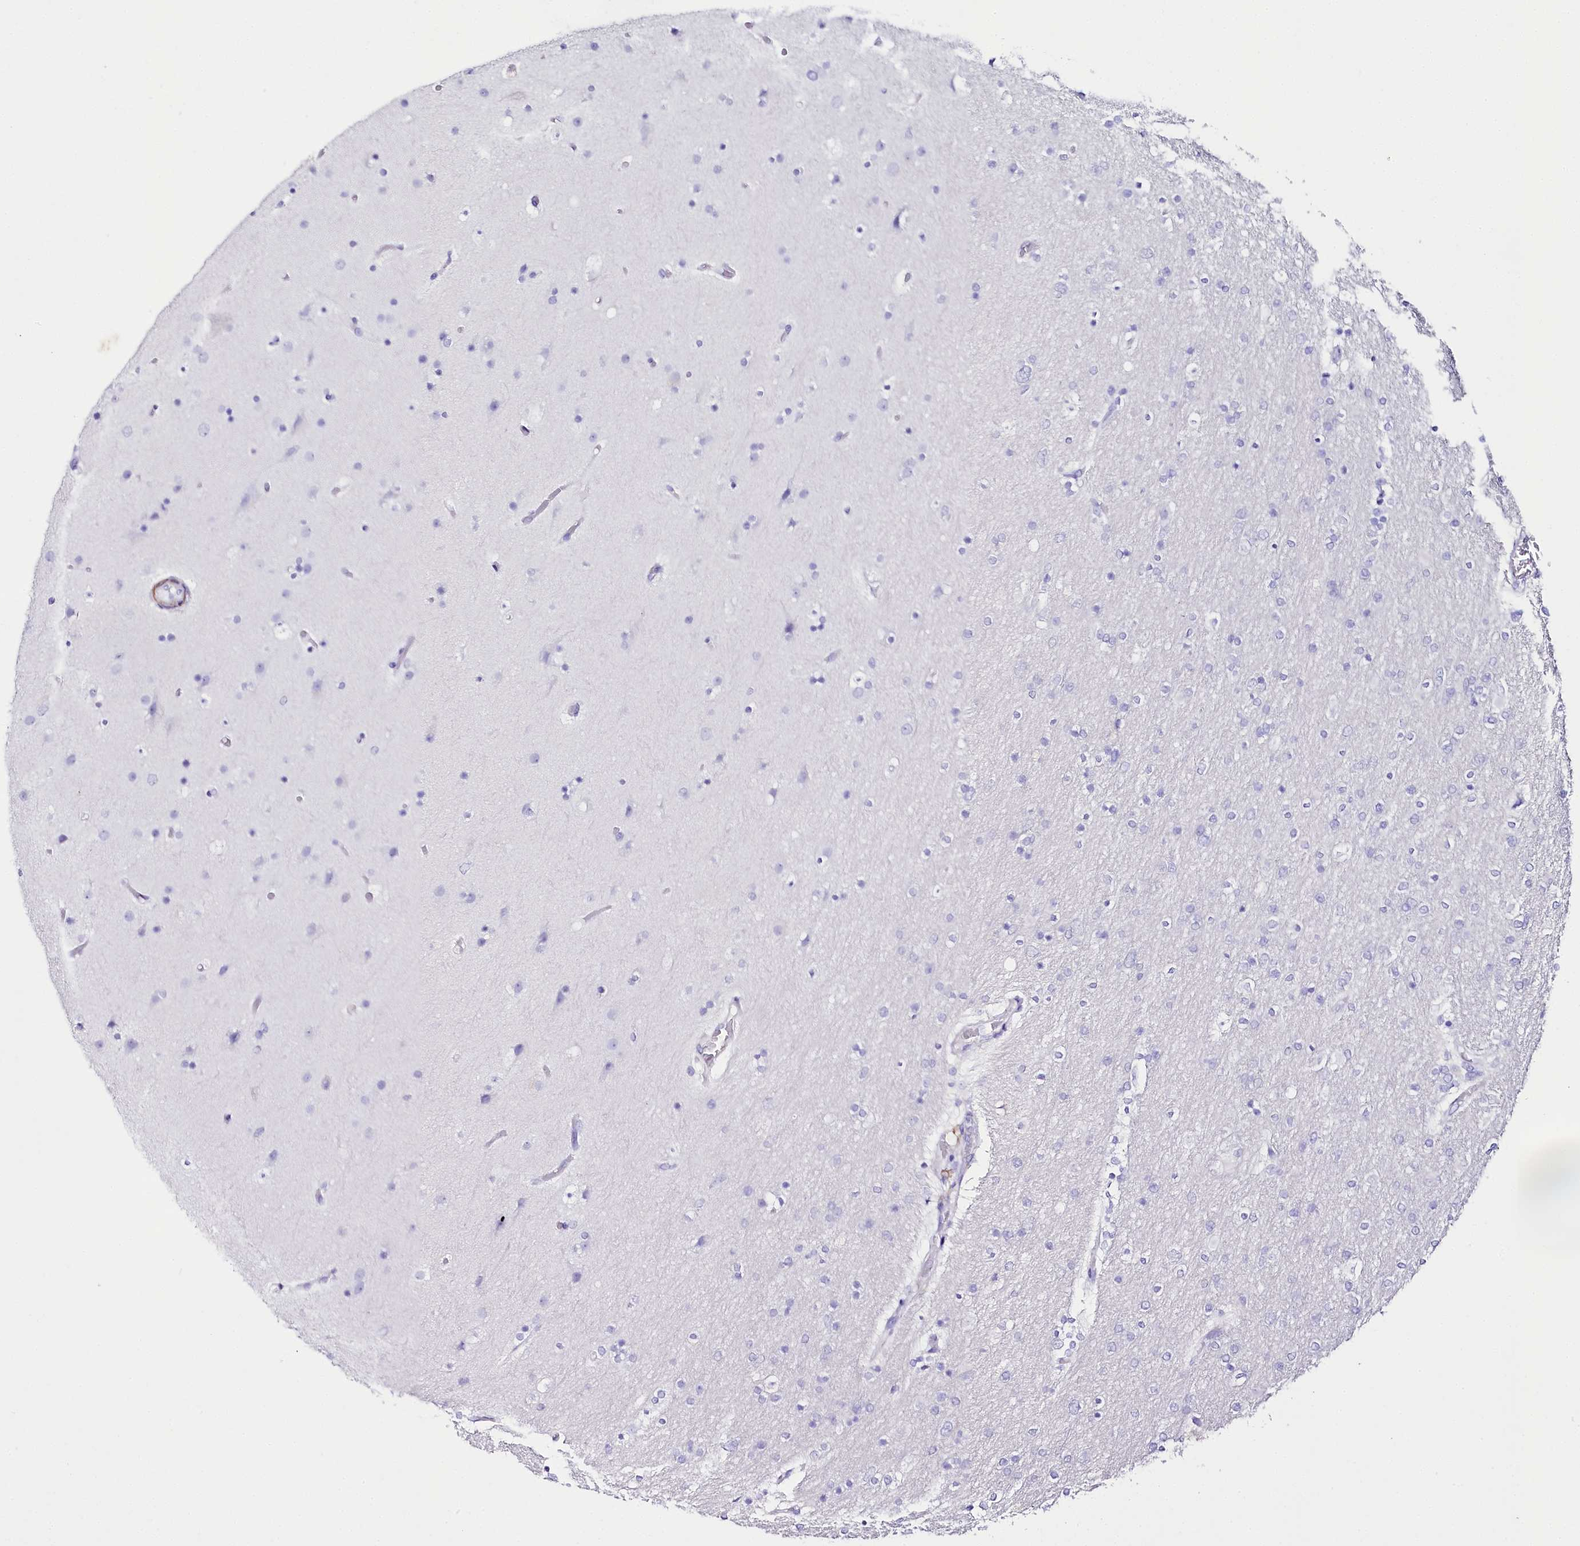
{"staining": {"intensity": "negative", "quantity": "none", "location": "none"}, "tissue": "glioma", "cell_type": "Tumor cells", "image_type": "cancer", "snomed": [{"axis": "morphology", "description": "Glioma, malignant, High grade"}, {"axis": "topography", "description": "Cerebral cortex"}], "caption": "An image of malignant glioma (high-grade) stained for a protein demonstrates no brown staining in tumor cells. (DAB immunohistochemistry (IHC) with hematoxylin counter stain).", "gene": "CSN3", "patient": {"sex": "female", "age": 36}}